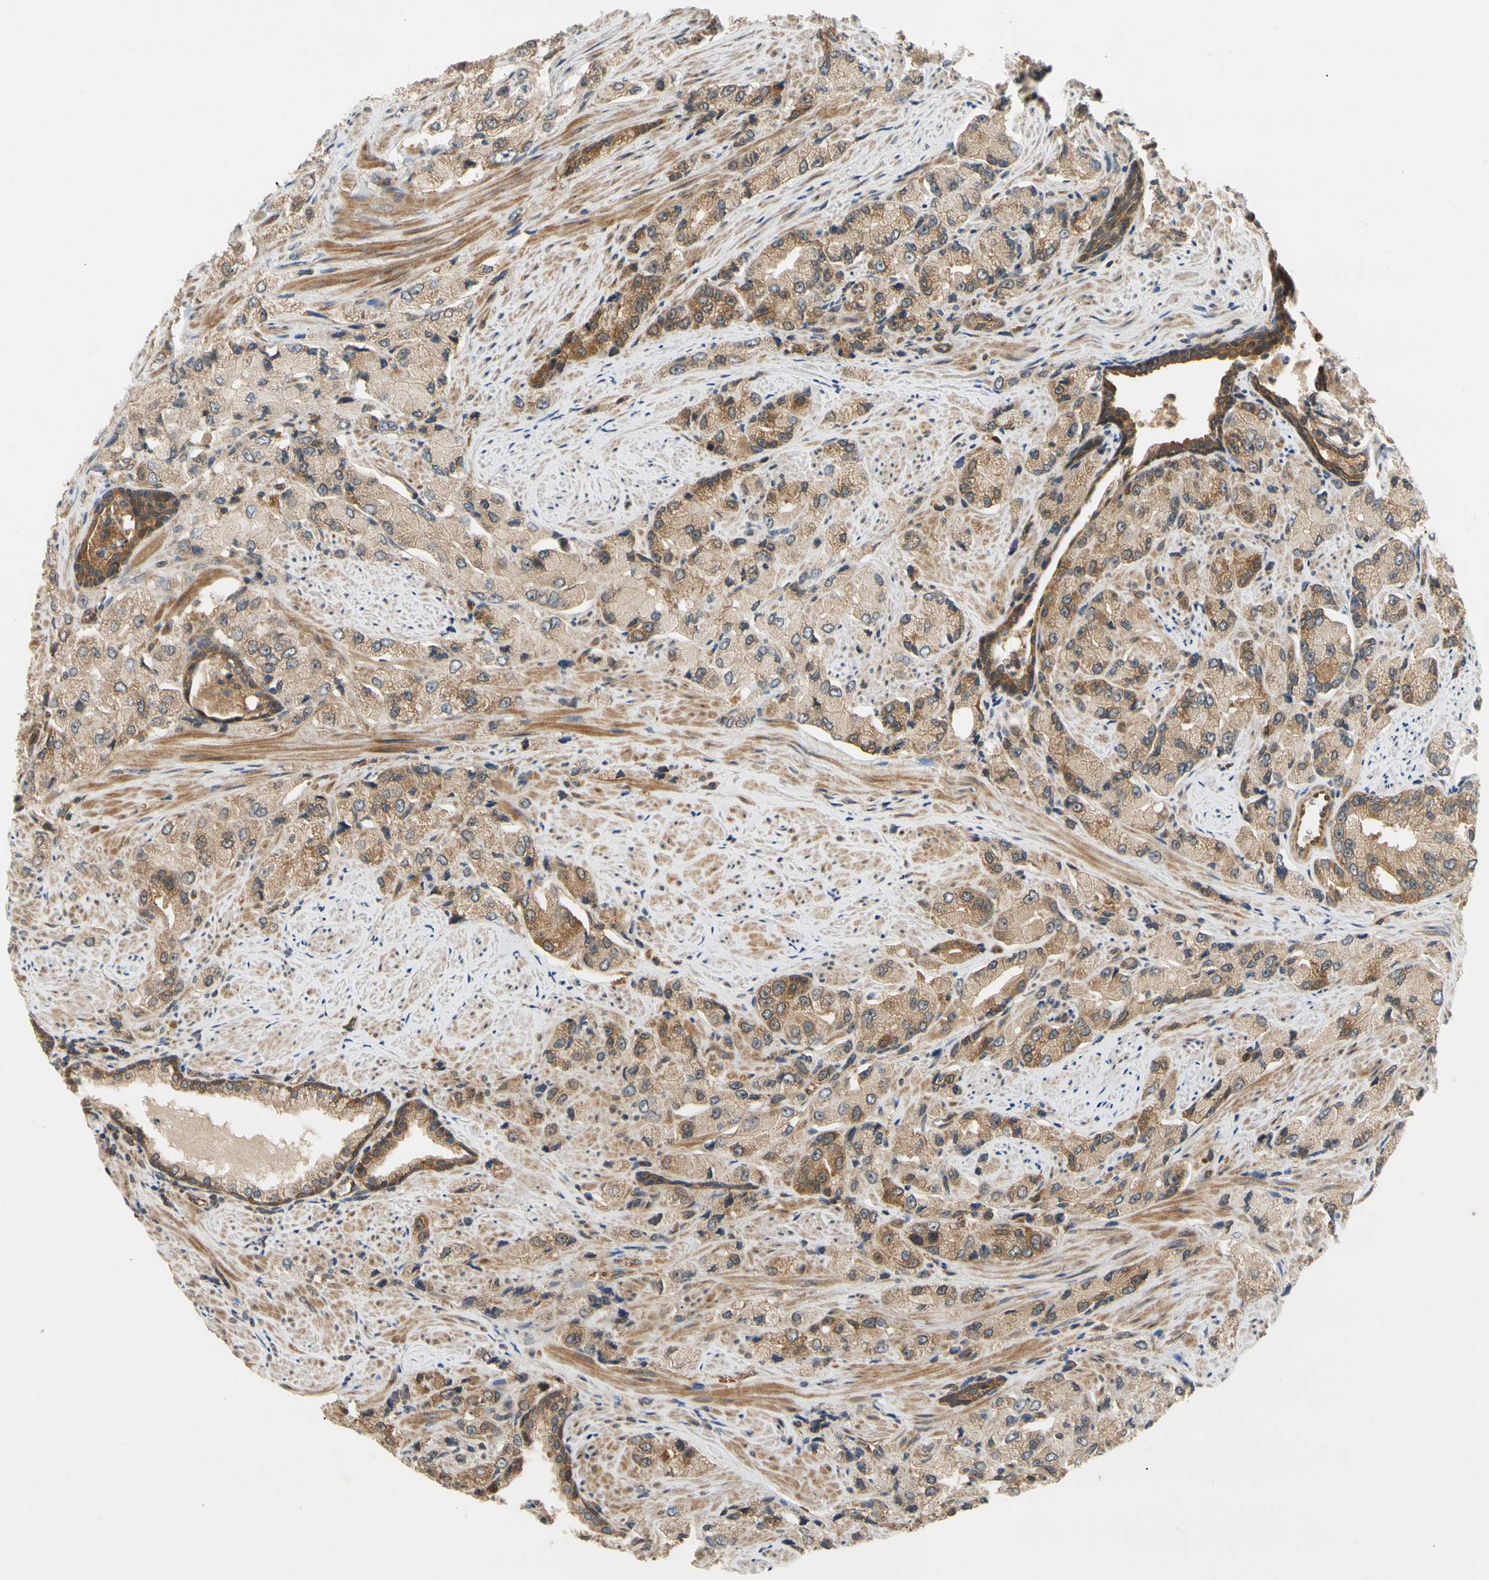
{"staining": {"intensity": "moderate", "quantity": ">75%", "location": "cytoplasmic/membranous"}, "tissue": "prostate cancer", "cell_type": "Tumor cells", "image_type": "cancer", "snomed": [{"axis": "morphology", "description": "Adenocarcinoma, High grade"}, {"axis": "topography", "description": "Prostate"}], "caption": "High-power microscopy captured an immunohistochemistry micrograph of high-grade adenocarcinoma (prostate), revealing moderate cytoplasmic/membranous staining in approximately >75% of tumor cells. (IHC, brightfield microscopy, high magnification).", "gene": "TDRP", "patient": {"sex": "male", "age": 58}}